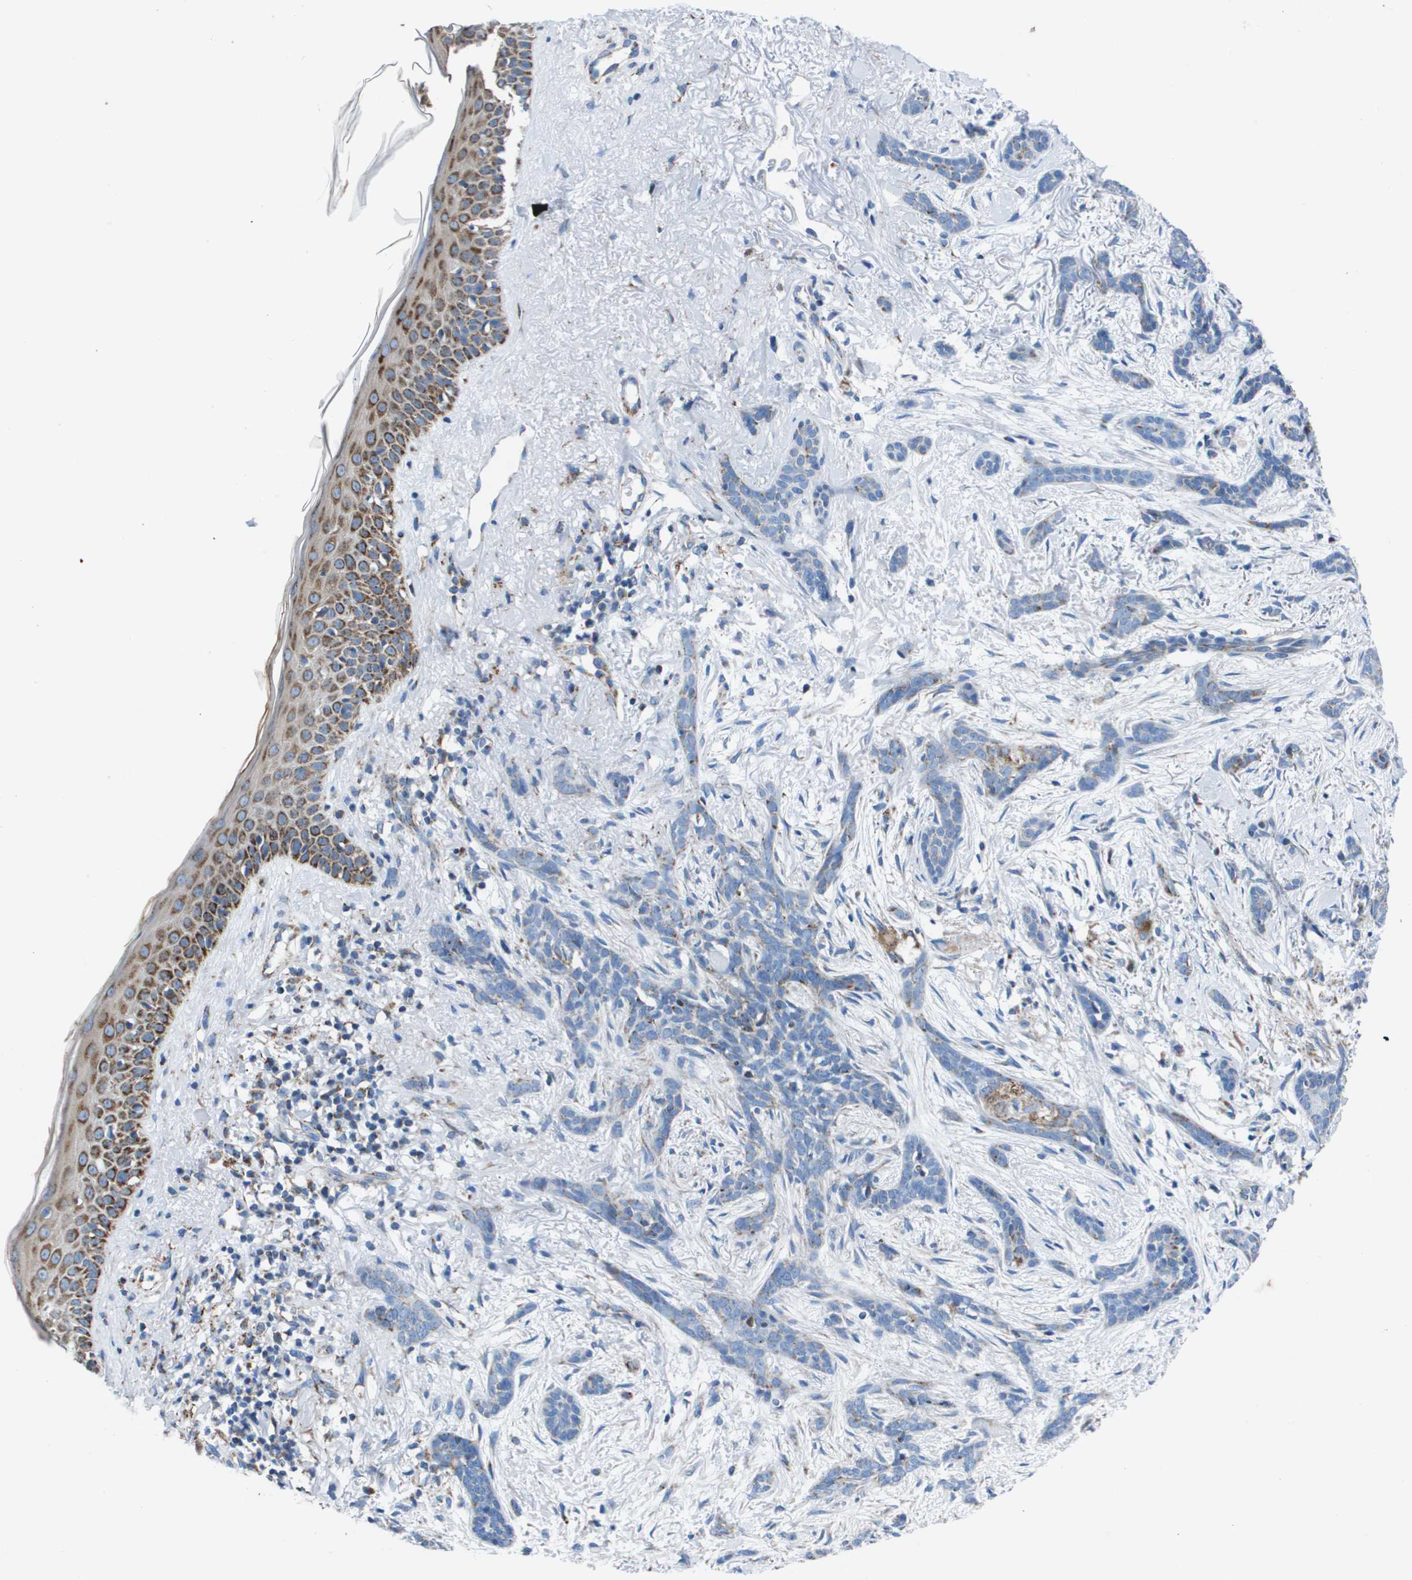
{"staining": {"intensity": "negative", "quantity": "none", "location": "none"}, "tissue": "skin cancer", "cell_type": "Tumor cells", "image_type": "cancer", "snomed": [{"axis": "morphology", "description": "Basal cell carcinoma"}, {"axis": "morphology", "description": "Adnexal tumor, benign"}, {"axis": "topography", "description": "Skin"}], "caption": "High magnification brightfield microscopy of skin cancer stained with DAB (3,3'-diaminobenzidine) (brown) and counterstained with hematoxylin (blue): tumor cells show no significant positivity.", "gene": "ZDHHC3", "patient": {"sex": "female", "age": 42}}